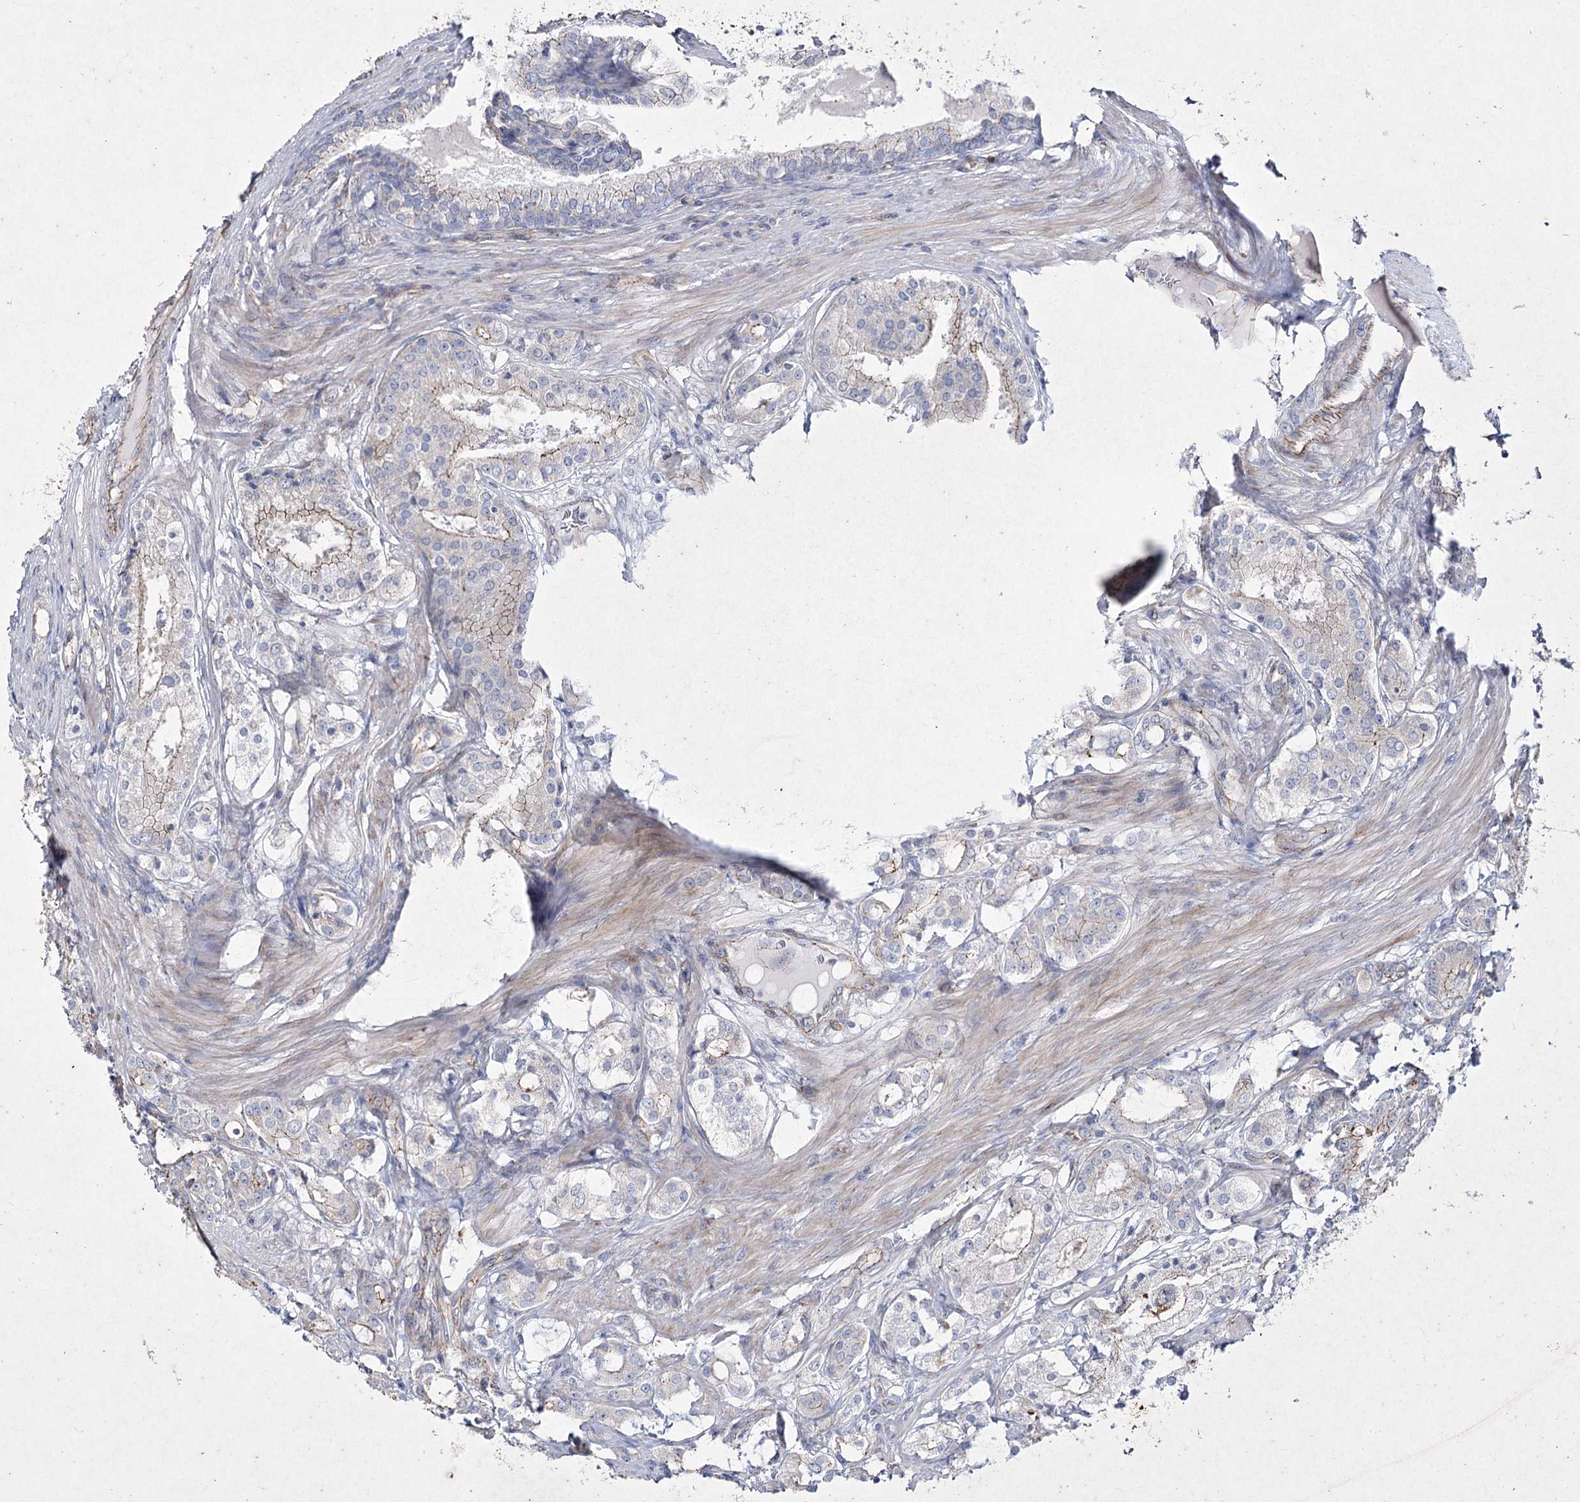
{"staining": {"intensity": "moderate", "quantity": "<25%", "location": "cytoplasmic/membranous"}, "tissue": "prostate cancer", "cell_type": "Tumor cells", "image_type": "cancer", "snomed": [{"axis": "morphology", "description": "Adenocarcinoma, High grade"}, {"axis": "topography", "description": "Prostate"}], "caption": "IHC (DAB (3,3'-diaminobenzidine)) staining of adenocarcinoma (high-grade) (prostate) displays moderate cytoplasmic/membranous protein expression in approximately <25% of tumor cells.", "gene": "LDLRAD3", "patient": {"sex": "male", "age": 63}}